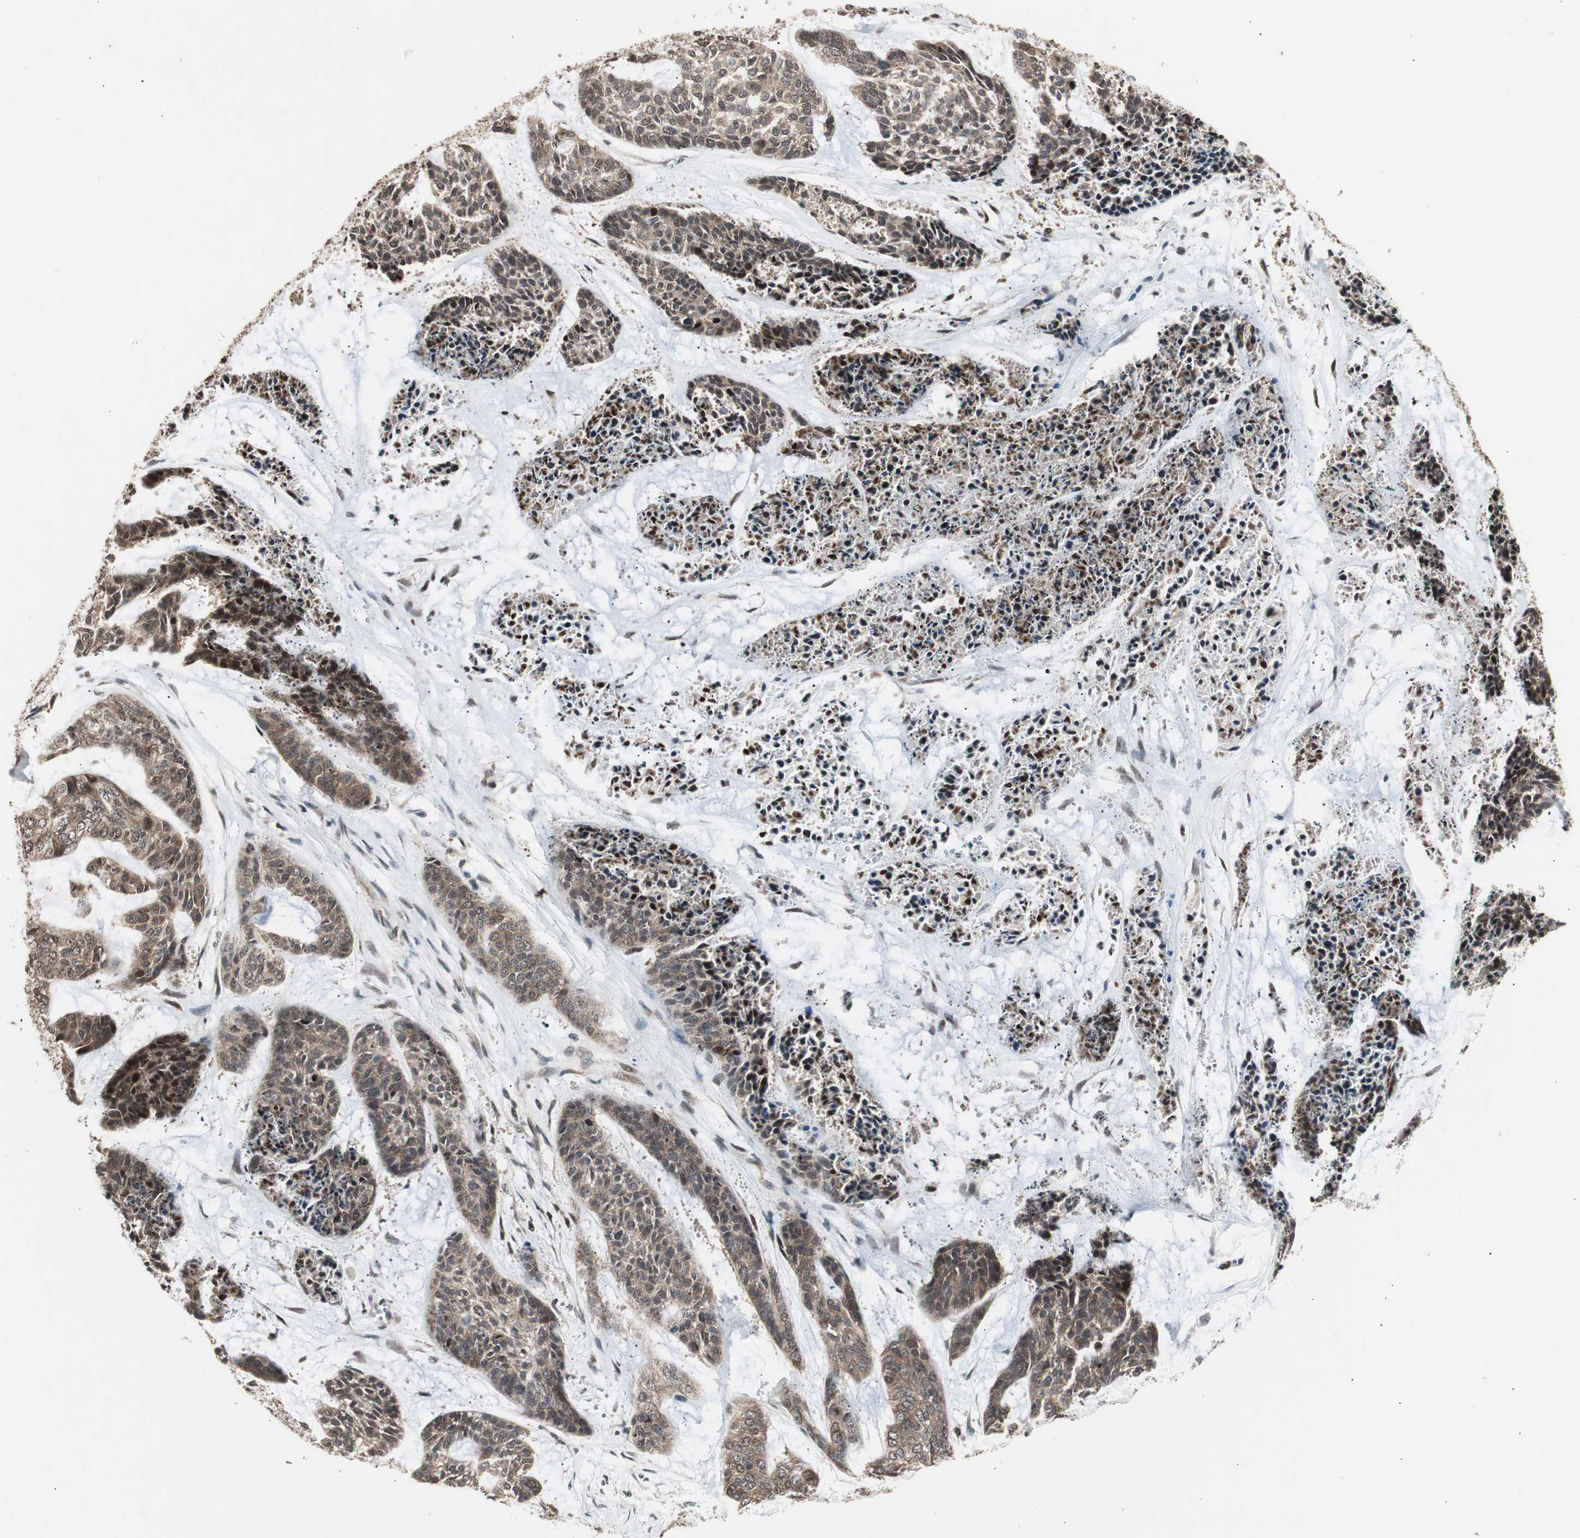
{"staining": {"intensity": "moderate", "quantity": ">75%", "location": "cytoplasmic/membranous"}, "tissue": "skin cancer", "cell_type": "Tumor cells", "image_type": "cancer", "snomed": [{"axis": "morphology", "description": "Basal cell carcinoma"}, {"axis": "topography", "description": "Skin"}], "caption": "Human skin basal cell carcinoma stained with a brown dye shows moderate cytoplasmic/membranous positive expression in approximately >75% of tumor cells.", "gene": "ZFC3H1", "patient": {"sex": "female", "age": 64}}